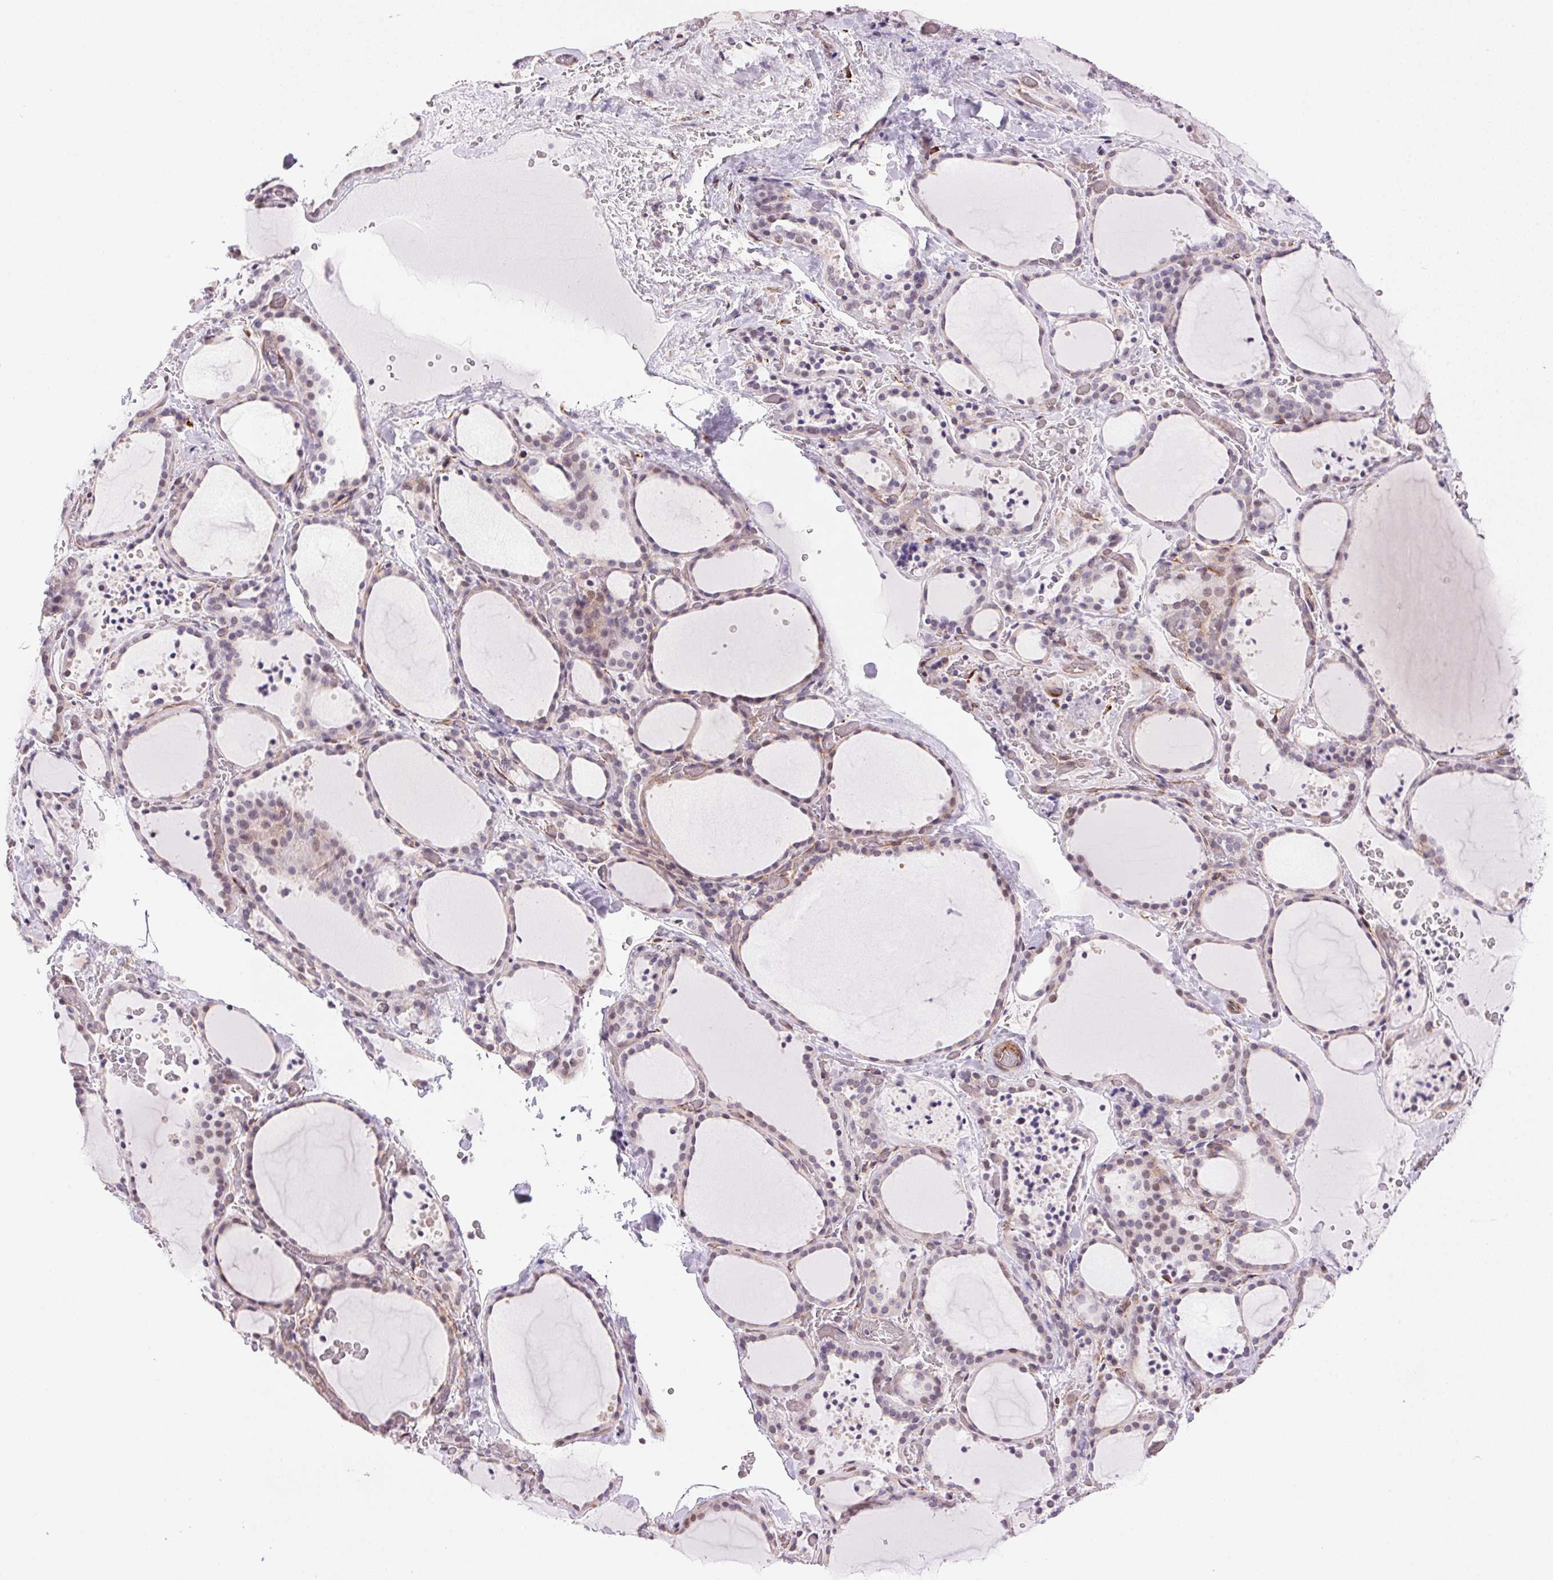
{"staining": {"intensity": "weak", "quantity": "25%-75%", "location": "cytoplasmic/membranous"}, "tissue": "thyroid gland", "cell_type": "Glandular cells", "image_type": "normal", "snomed": [{"axis": "morphology", "description": "Normal tissue, NOS"}, {"axis": "topography", "description": "Thyroid gland"}], "caption": "Glandular cells display low levels of weak cytoplasmic/membranous positivity in about 25%-75% of cells in benign human thyroid gland. The protein of interest is stained brown, and the nuclei are stained in blue (DAB IHC with brightfield microscopy, high magnification).", "gene": "GYG2", "patient": {"sex": "female", "age": 36}}